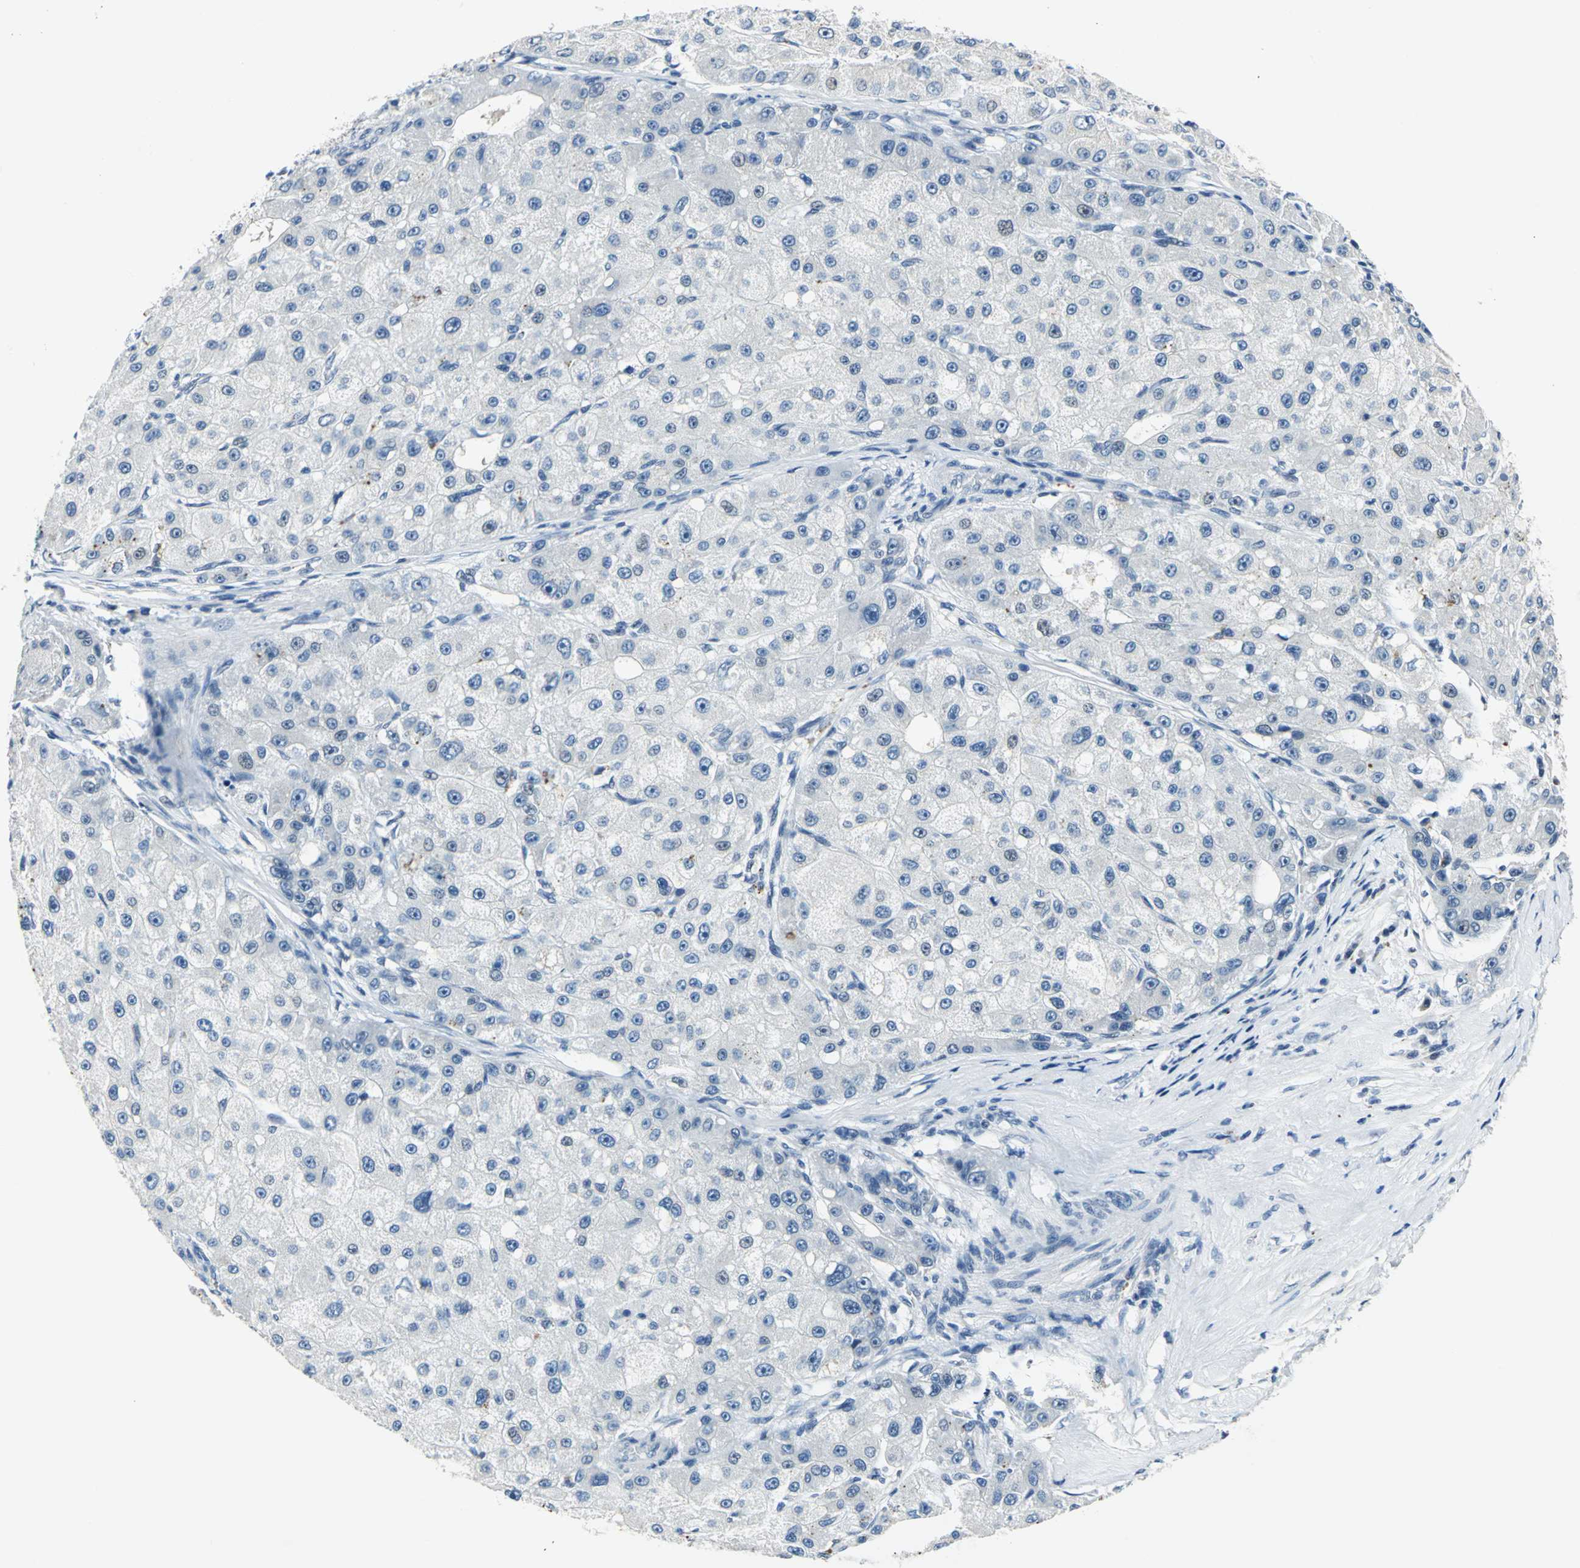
{"staining": {"intensity": "negative", "quantity": "none", "location": "none"}, "tissue": "liver cancer", "cell_type": "Tumor cells", "image_type": "cancer", "snomed": [{"axis": "morphology", "description": "Carcinoma, Hepatocellular, NOS"}, {"axis": "topography", "description": "Liver"}], "caption": "Immunohistochemical staining of human liver cancer (hepatocellular carcinoma) demonstrates no significant staining in tumor cells.", "gene": "RAD17", "patient": {"sex": "male", "age": 80}}